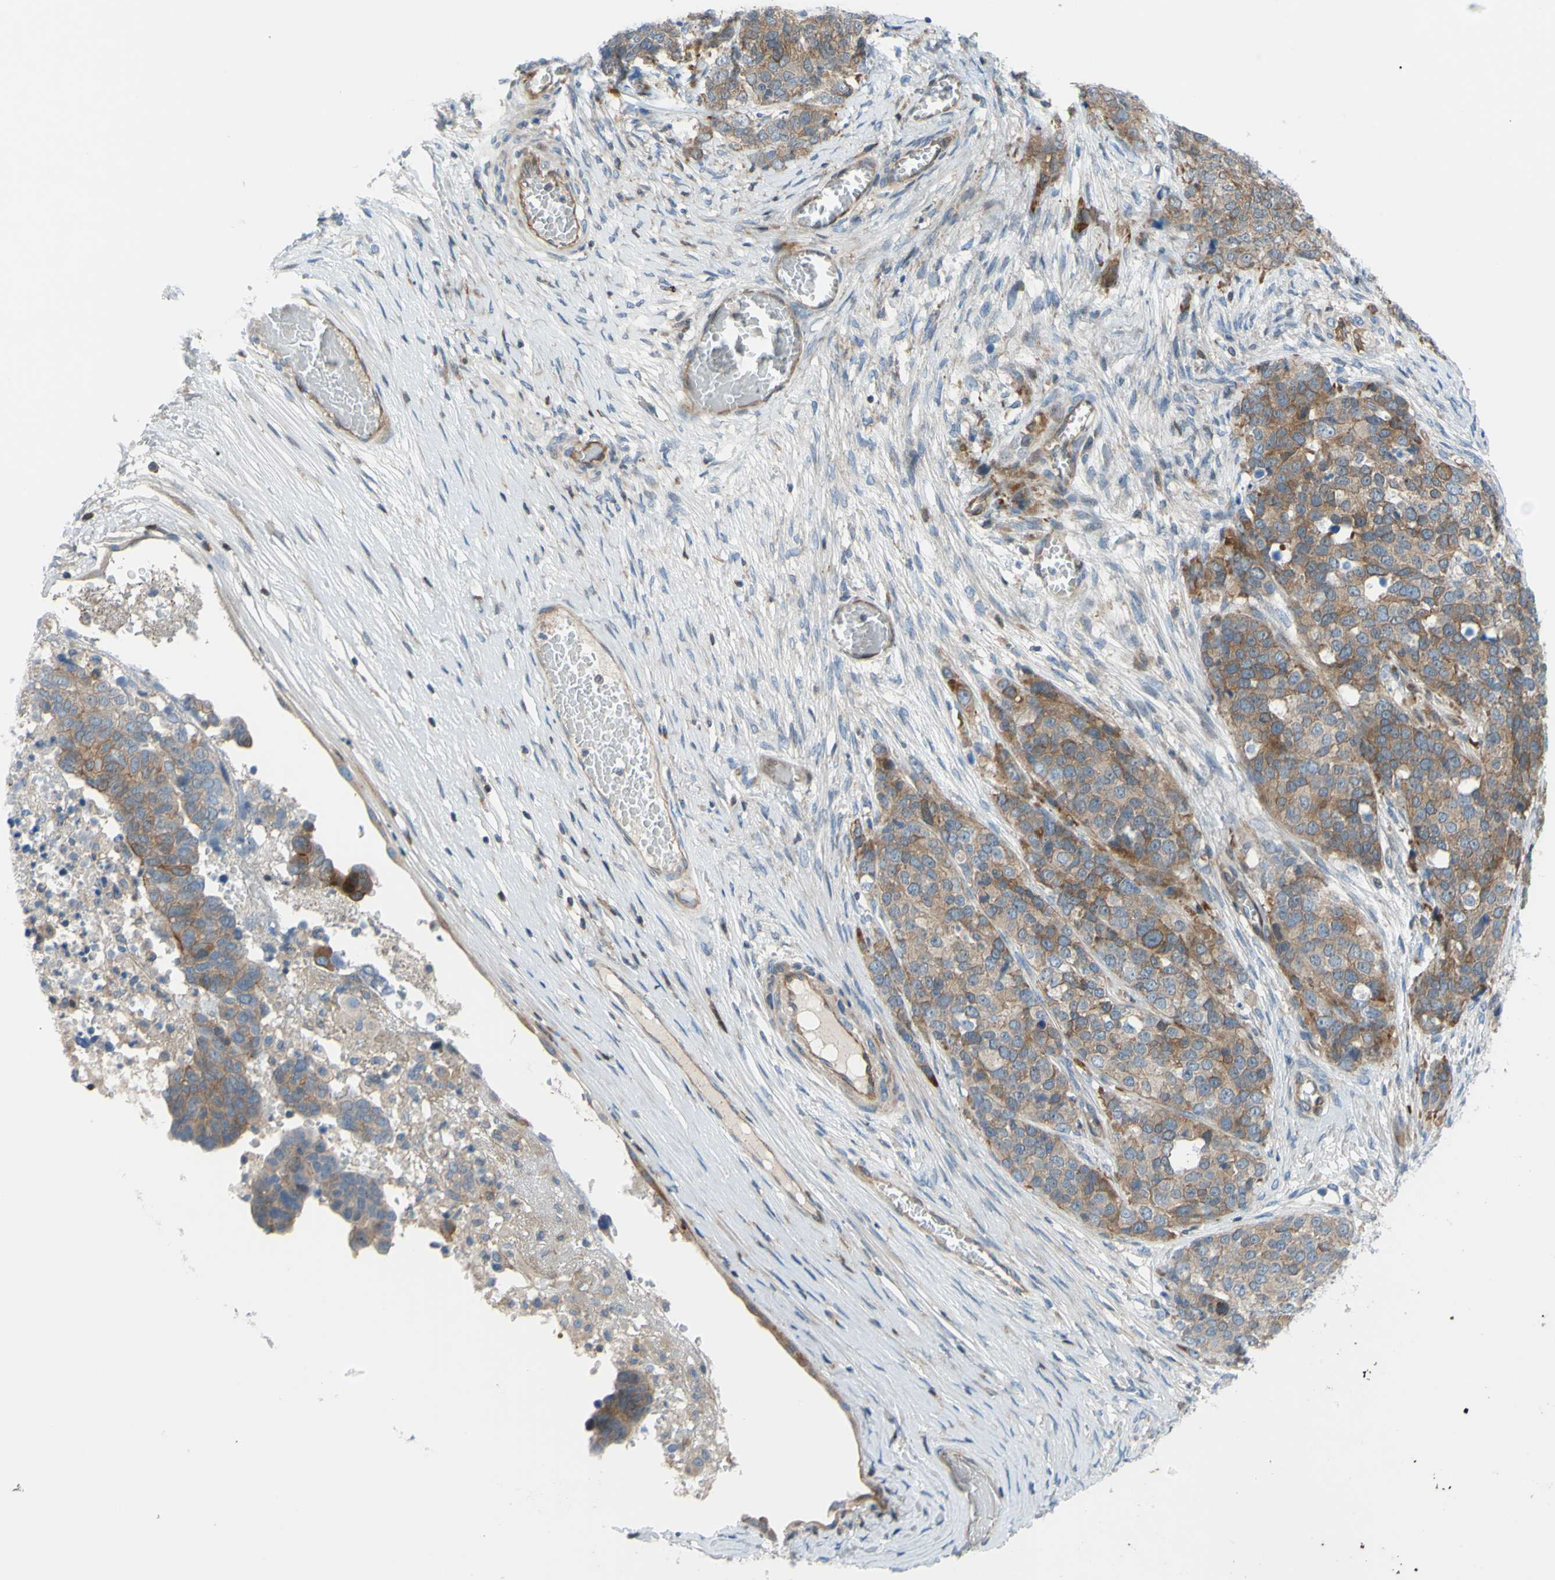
{"staining": {"intensity": "moderate", "quantity": ">75%", "location": "cytoplasmic/membranous"}, "tissue": "ovarian cancer", "cell_type": "Tumor cells", "image_type": "cancer", "snomed": [{"axis": "morphology", "description": "Cystadenocarcinoma, serous, NOS"}, {"axis": "topography", "description": "Ovary"}], "caption": "Immunohistochemical staining of human serous cystadenocarcinoma (ovarian) displays medium levels of moderate cytoplasmic/membranous expression in about >75% of tumor cells. Nuclei are stained in blue.", "gene": "PAK2", "patient": {"sex": "female", "age": 44}}